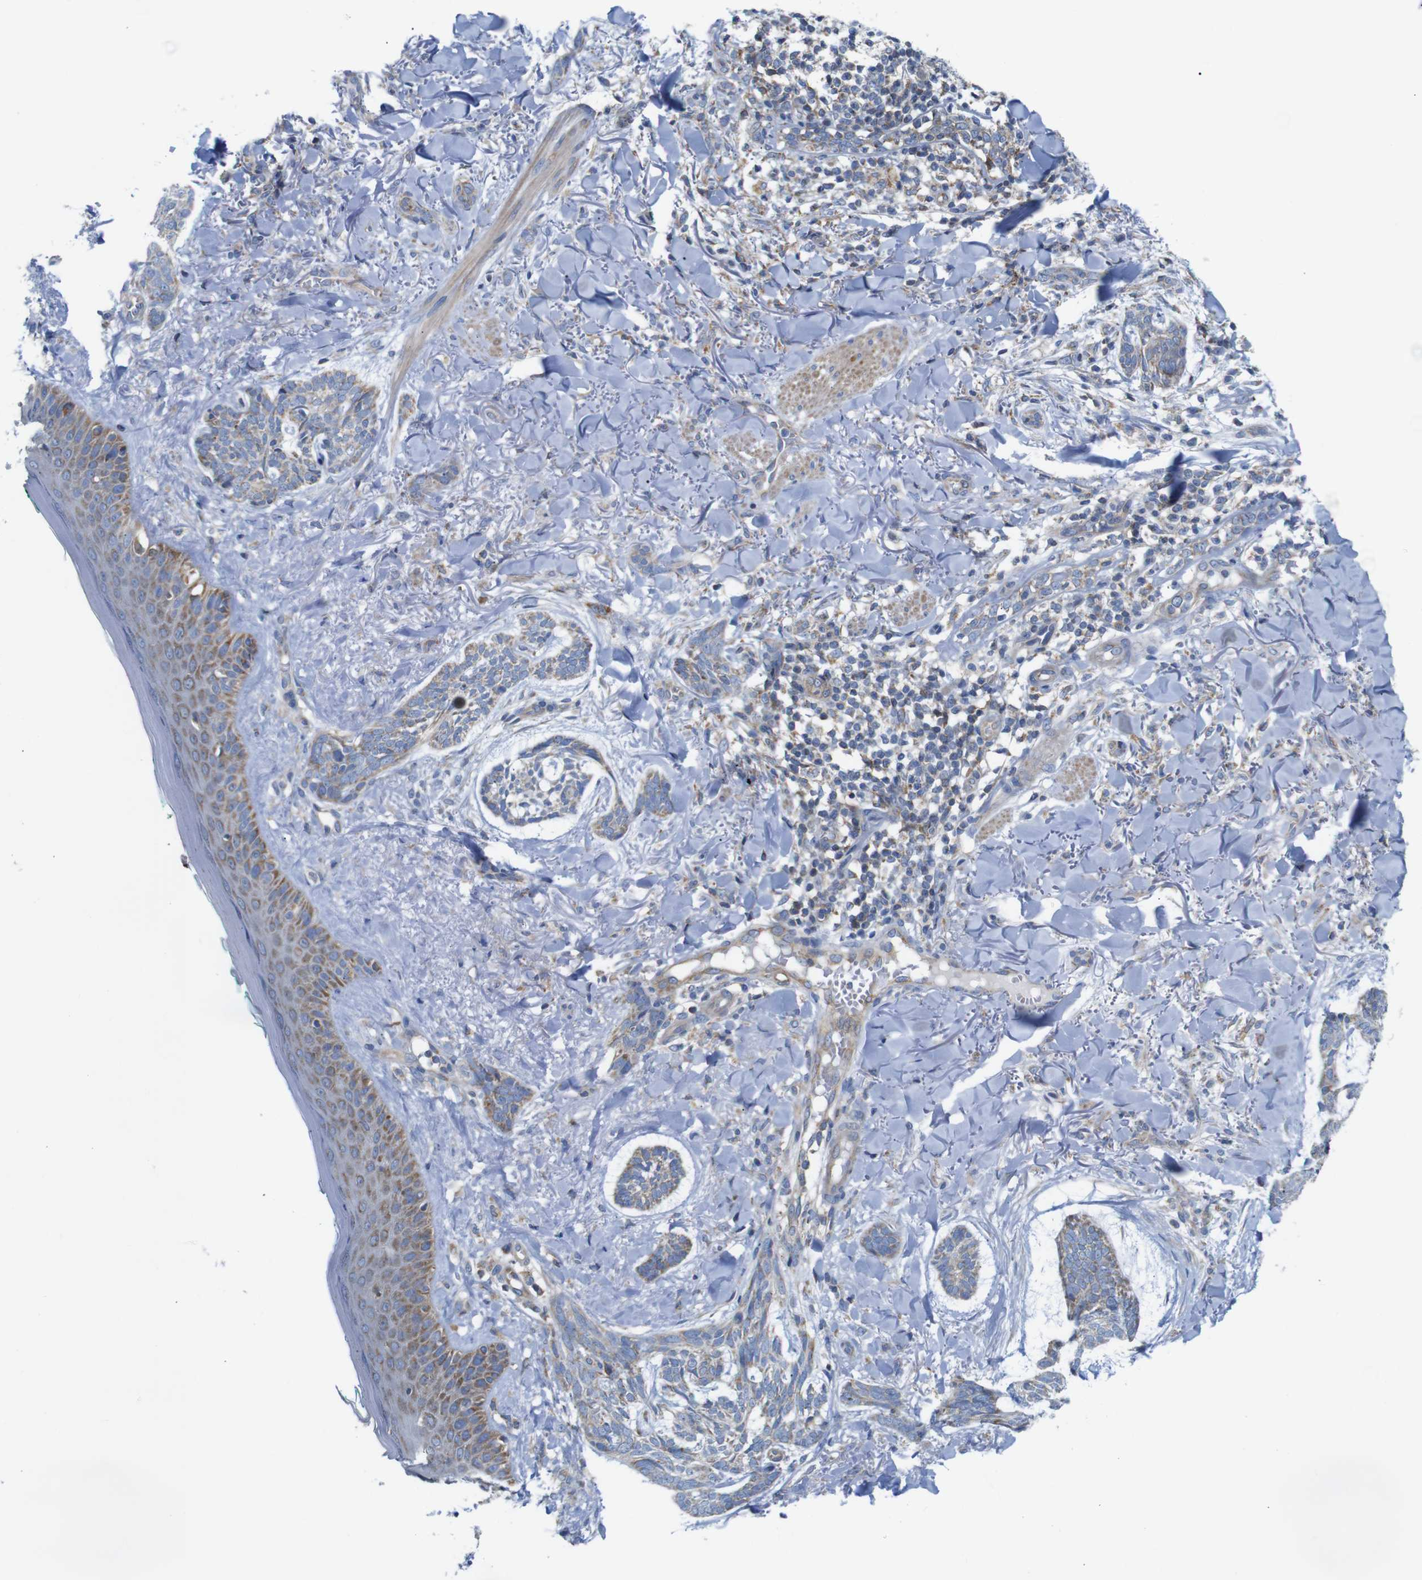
{"staining": {"intensity": "weak", "quantity": "25%-75%", "location": "cytoplasmic/membranous"}, "tissue": "skin cancer", "cell_type": "Tumor cells", "image_type": "cancer", "snomed": [{"axis": "morphology", "description": "Basal cell carcinoma"}, {"axis": "topography", "description": "Skin"}], "caption": "IHC staining of skin basal cell carcinoma, which reveals low levels of weak cytoplasmic/membranous staining in approximately 25%-75% of tumor cells indicating weak cytoplasmic/membranous protein positivity. The staining was performed using DAB (brown) for protein detection and nuclei were counterstained in hematoxylin (blue).", "gene": "PDCD1LG2", "patient": {"sex": "male", "age": 43}}